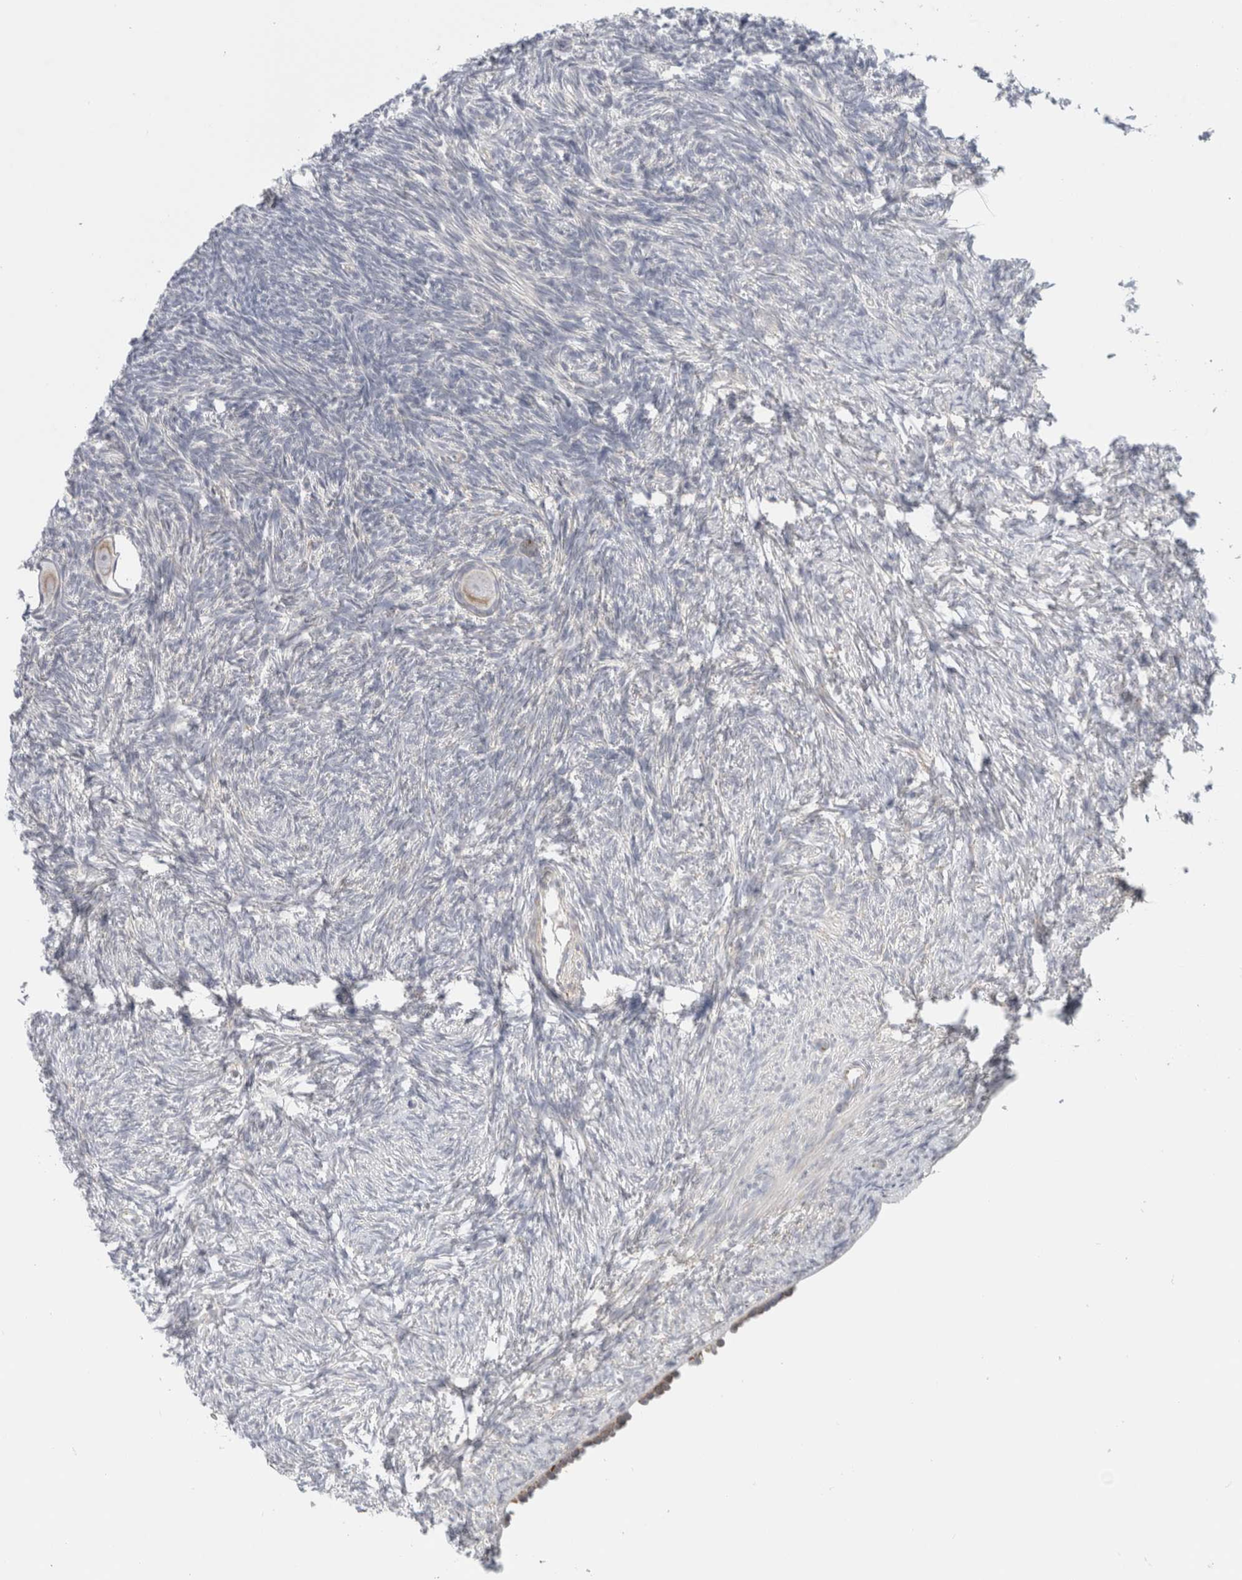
{"staining": {"intensity": "moderate", "quantity": ">75%", "location": "cytoplasmic/membranous"}, "tissue": "ovary", "cell_type": "Follicle cells", "image_type": "normal", "snomed": [{"axis": "morphology", "description": "Normal tissue, NOS"}, {"axis": "topography", "description": "Ovary"}], "caption": "Normal ovary shows moderate cytoplasmic/membranous expression in about >75% of follicle cells, visualized by immunohistochemistry.", "gene": "FAHD1", "patient": {"sex": "female", "age": 34}}